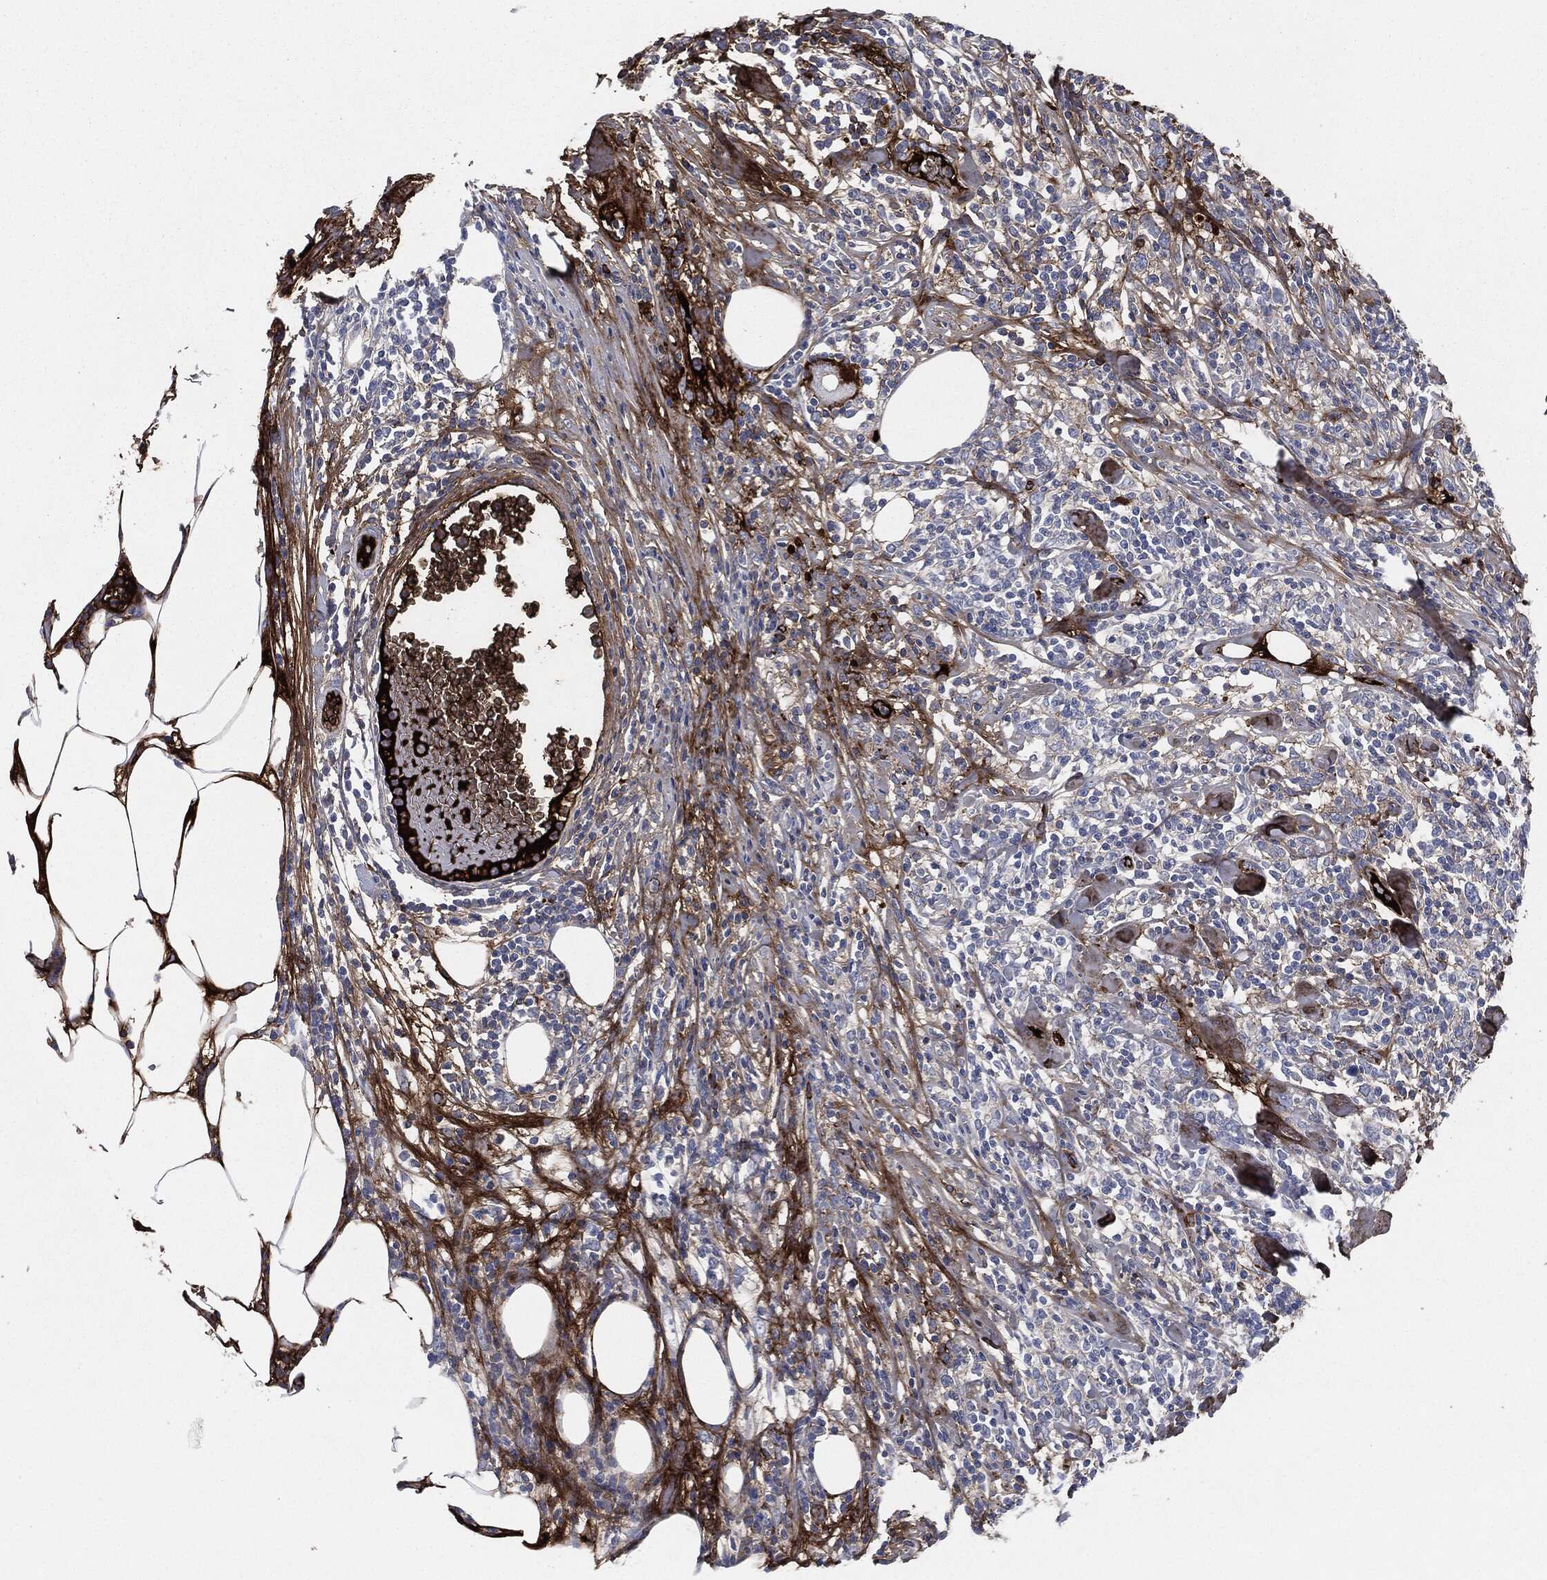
{"staining": {"intensity": "negative", "quantity": "none", "location": "none"}, "tissue": "lymphoma", "cell_type": "Tumor cells", "image_type": "cancer", "snomed": [{"axis": "morphology", "description": "Malignant lymphoma, non-Hodgkin's type, High grade"}, {"axis": "topography", "description": "Lymph node"}], "caption": "Immunohistochemistry of human lymphoma exhibits no staining in tumor cells.", "gene": "APOB", "patient": {"sex": "female", "age": 84}}